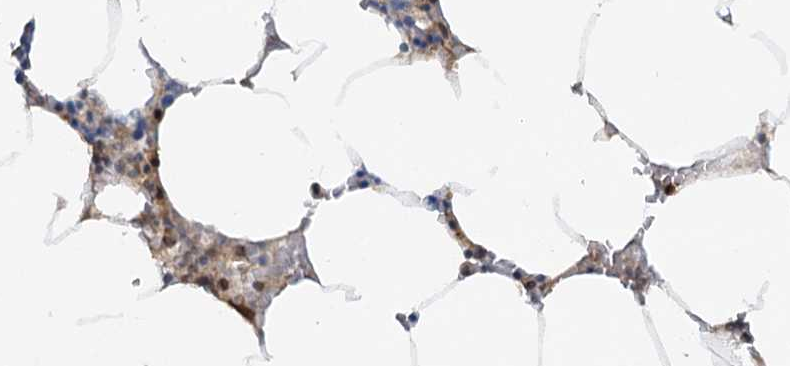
{"staining": {"intensity": "moderate", "quantity": "<25%", "location": "cytoplasmic/membranous"}, "tissue": "bone marrow", "cell_type": "Hematopoietic cells", "image_type": "normal", "snomed": [{"axis": "morphology", "description": "Normal tissue, NOS"}, {"axis": "topography", "description": "Bone marrow"}], "caption": "A brown stain highlights moderate cytoplasmic/membranous positivity of a protein in hematopoietic cells of normal bone marrow. (Brightfield microscopy of DAB IHC at high magnification).", "gene": "SPINDOC", "patient": {"sex": "male", "age": 70}}